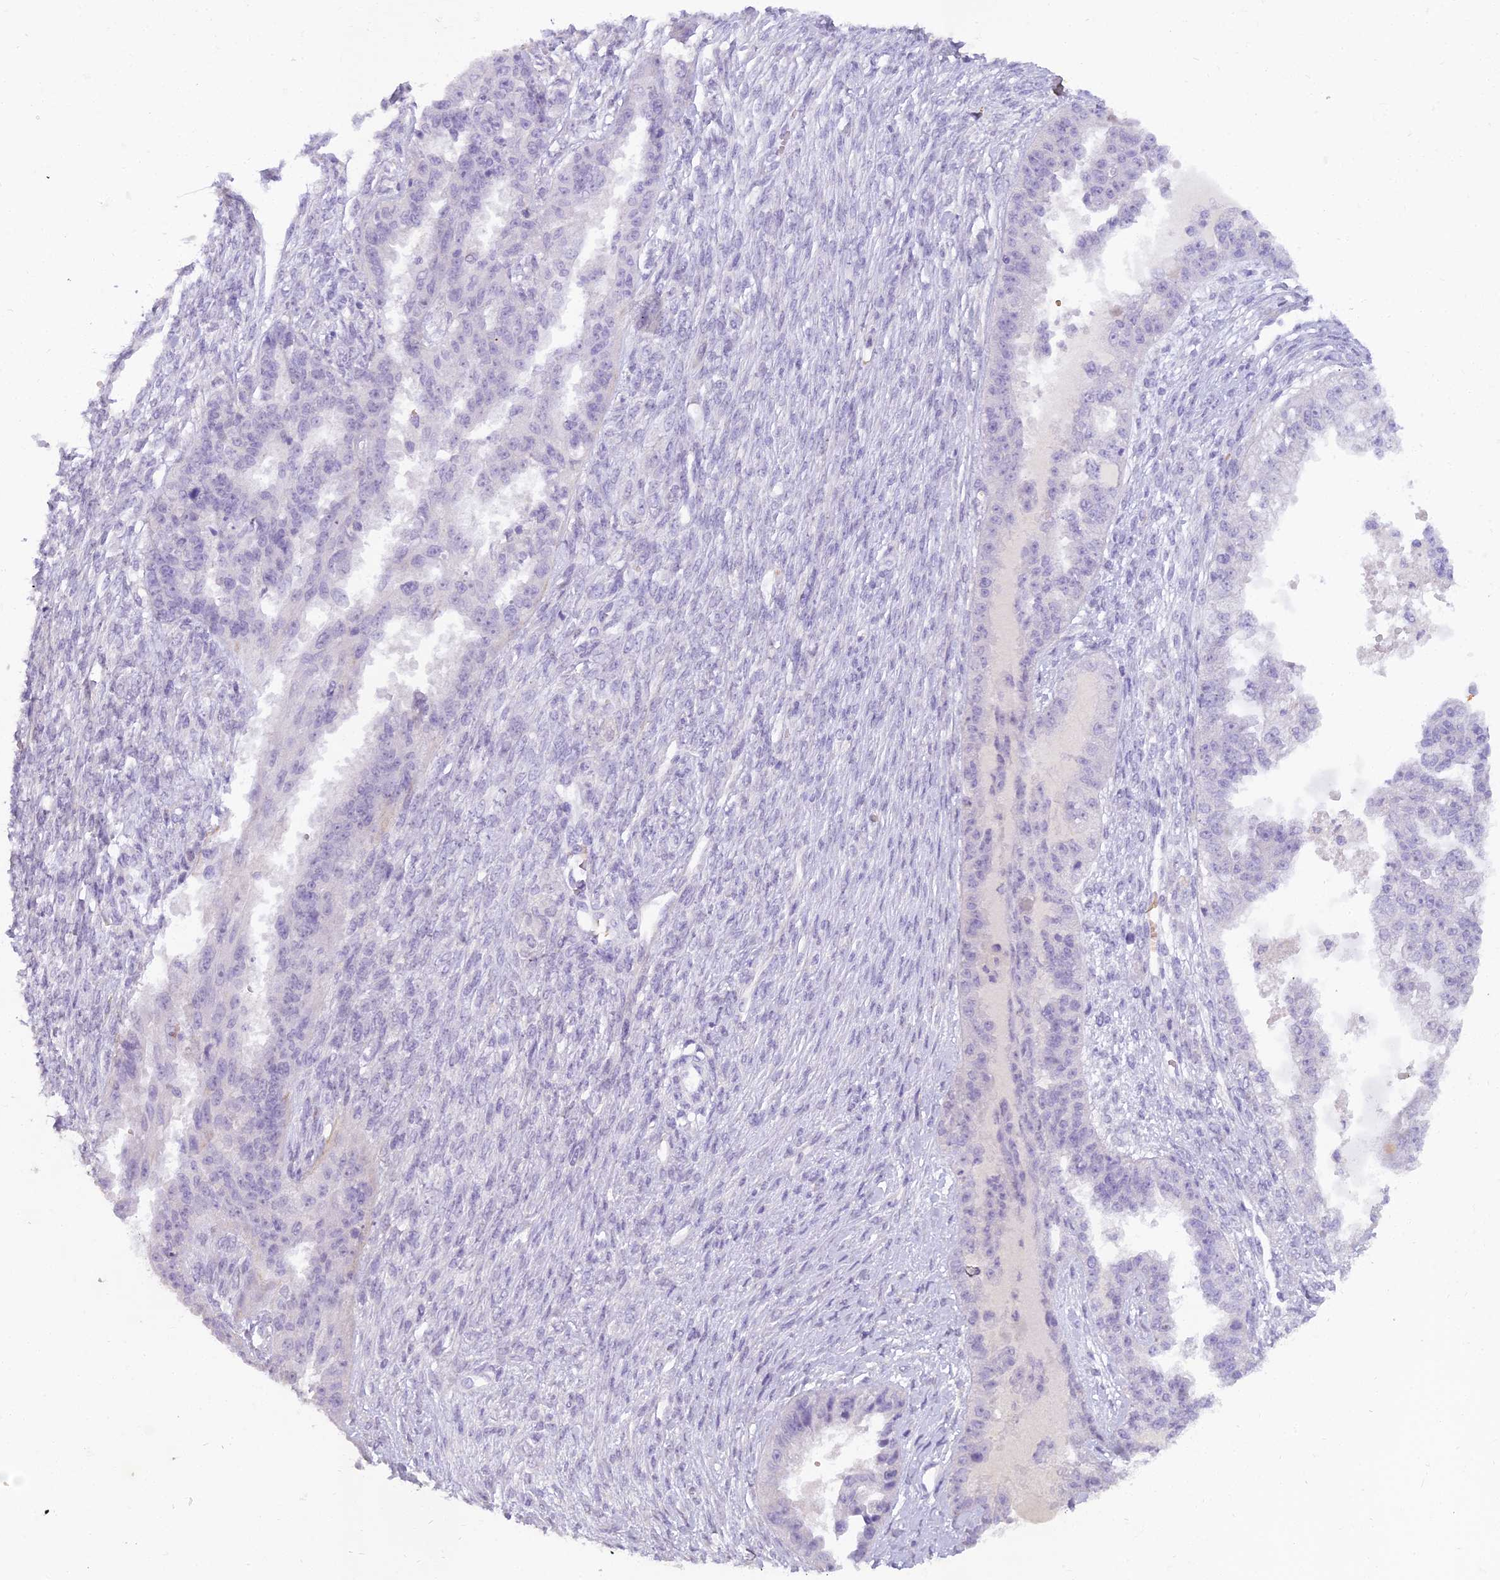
{"staining": {"intensity": "negative", "quantity": "none", "location": "none"}, "tissue": "ovarian cancer", "cell_type": "Tumor cells", "image_type": "cancer", "snomed": [{"axis": "morphology", "description": "Cystadenocarcinoma, serous, NOS"}, {"axis": "topography", "description": "Ovary"}], "caption": "This is an immunohistochemistry (IHC) image of ovarian cancer. There is no expression in tumor cells.", "gene": "OSTN", "patient": {"sex": "female", "age": 58}}